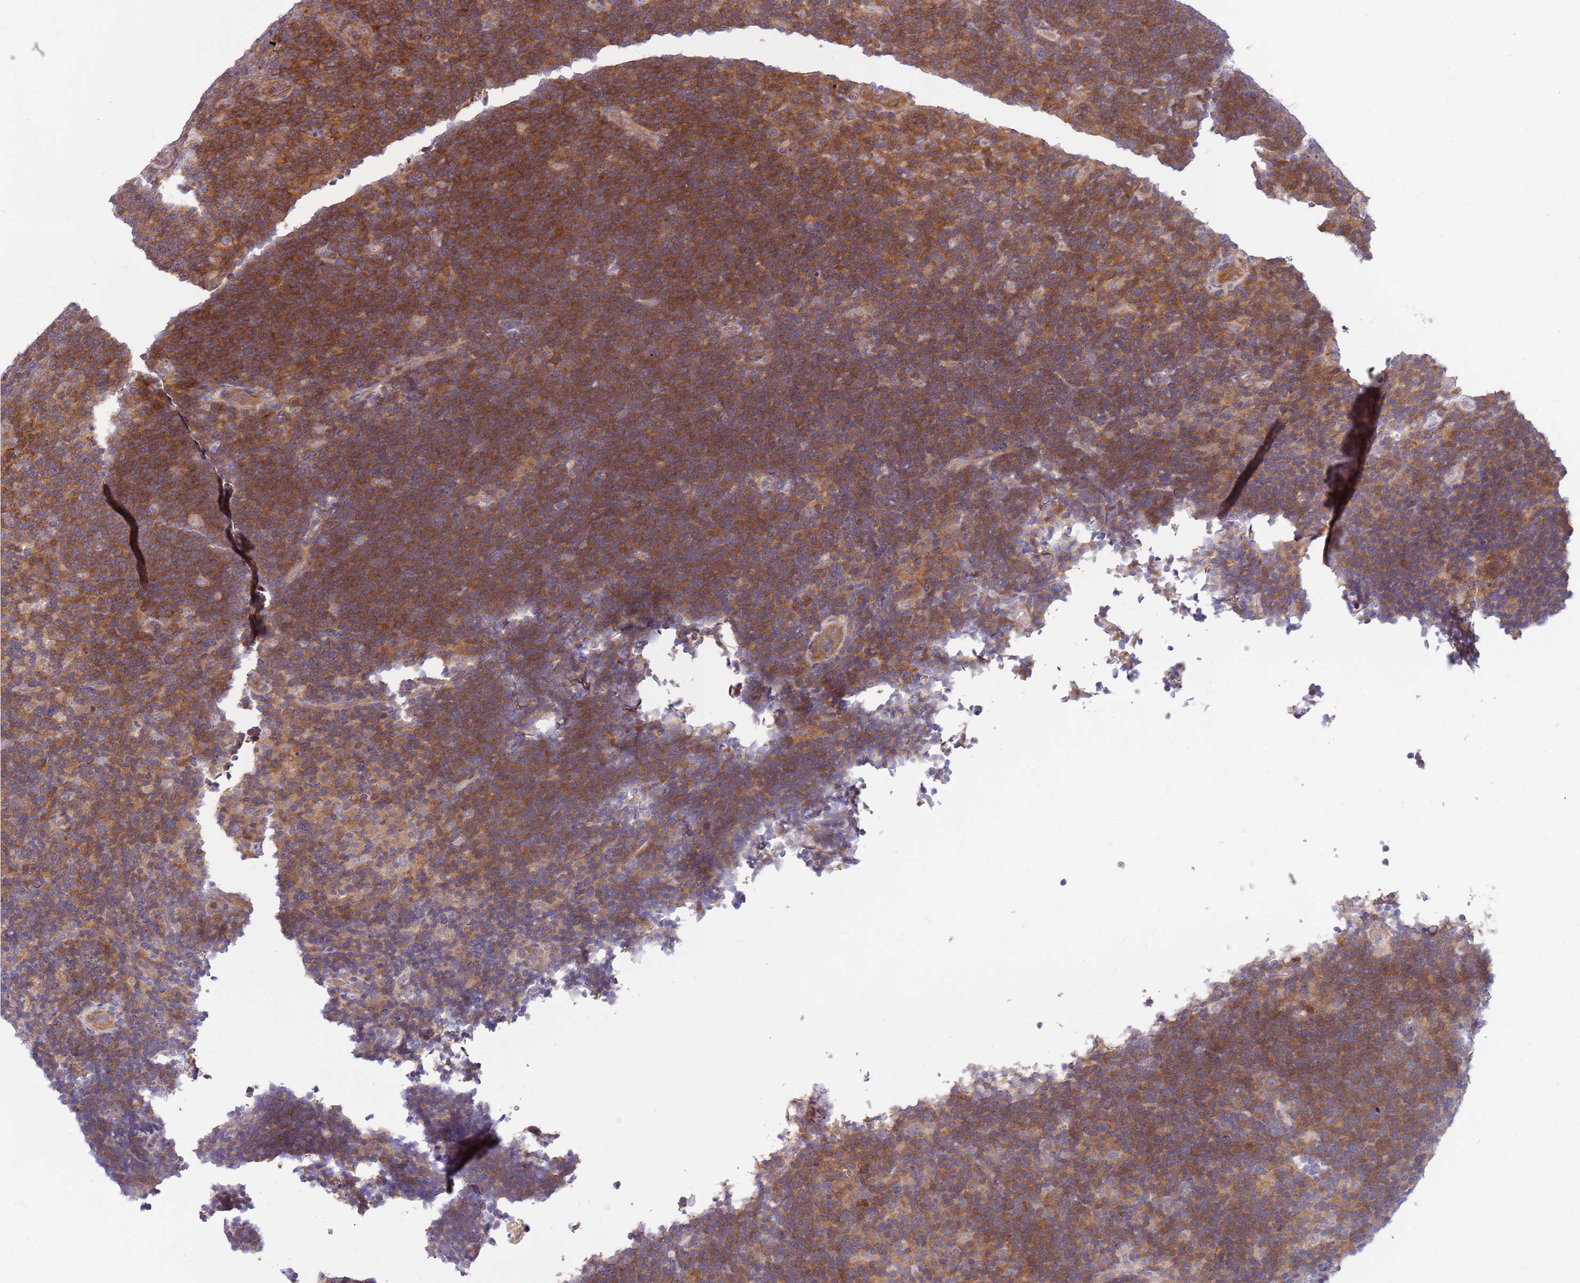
{"staining": {"intensity": "weak", "quantity": "<25%", "location": "cytoplasmic/membranous"}, "tissue": "lymphoma", "cell_type": "Tumor cells", "image_type": "cancer", "snomed": [{"axis": "morphology", "description": "Hodgkin's disease, NOS"}, {"axis": "topography", "description": "Lymph node"}], "caption": "The IHC micrograph has no significant positivity in tumor cells of lymphoma tissue.", "gene": "MVD", "patient": {"sex": "female", "age": 57}}